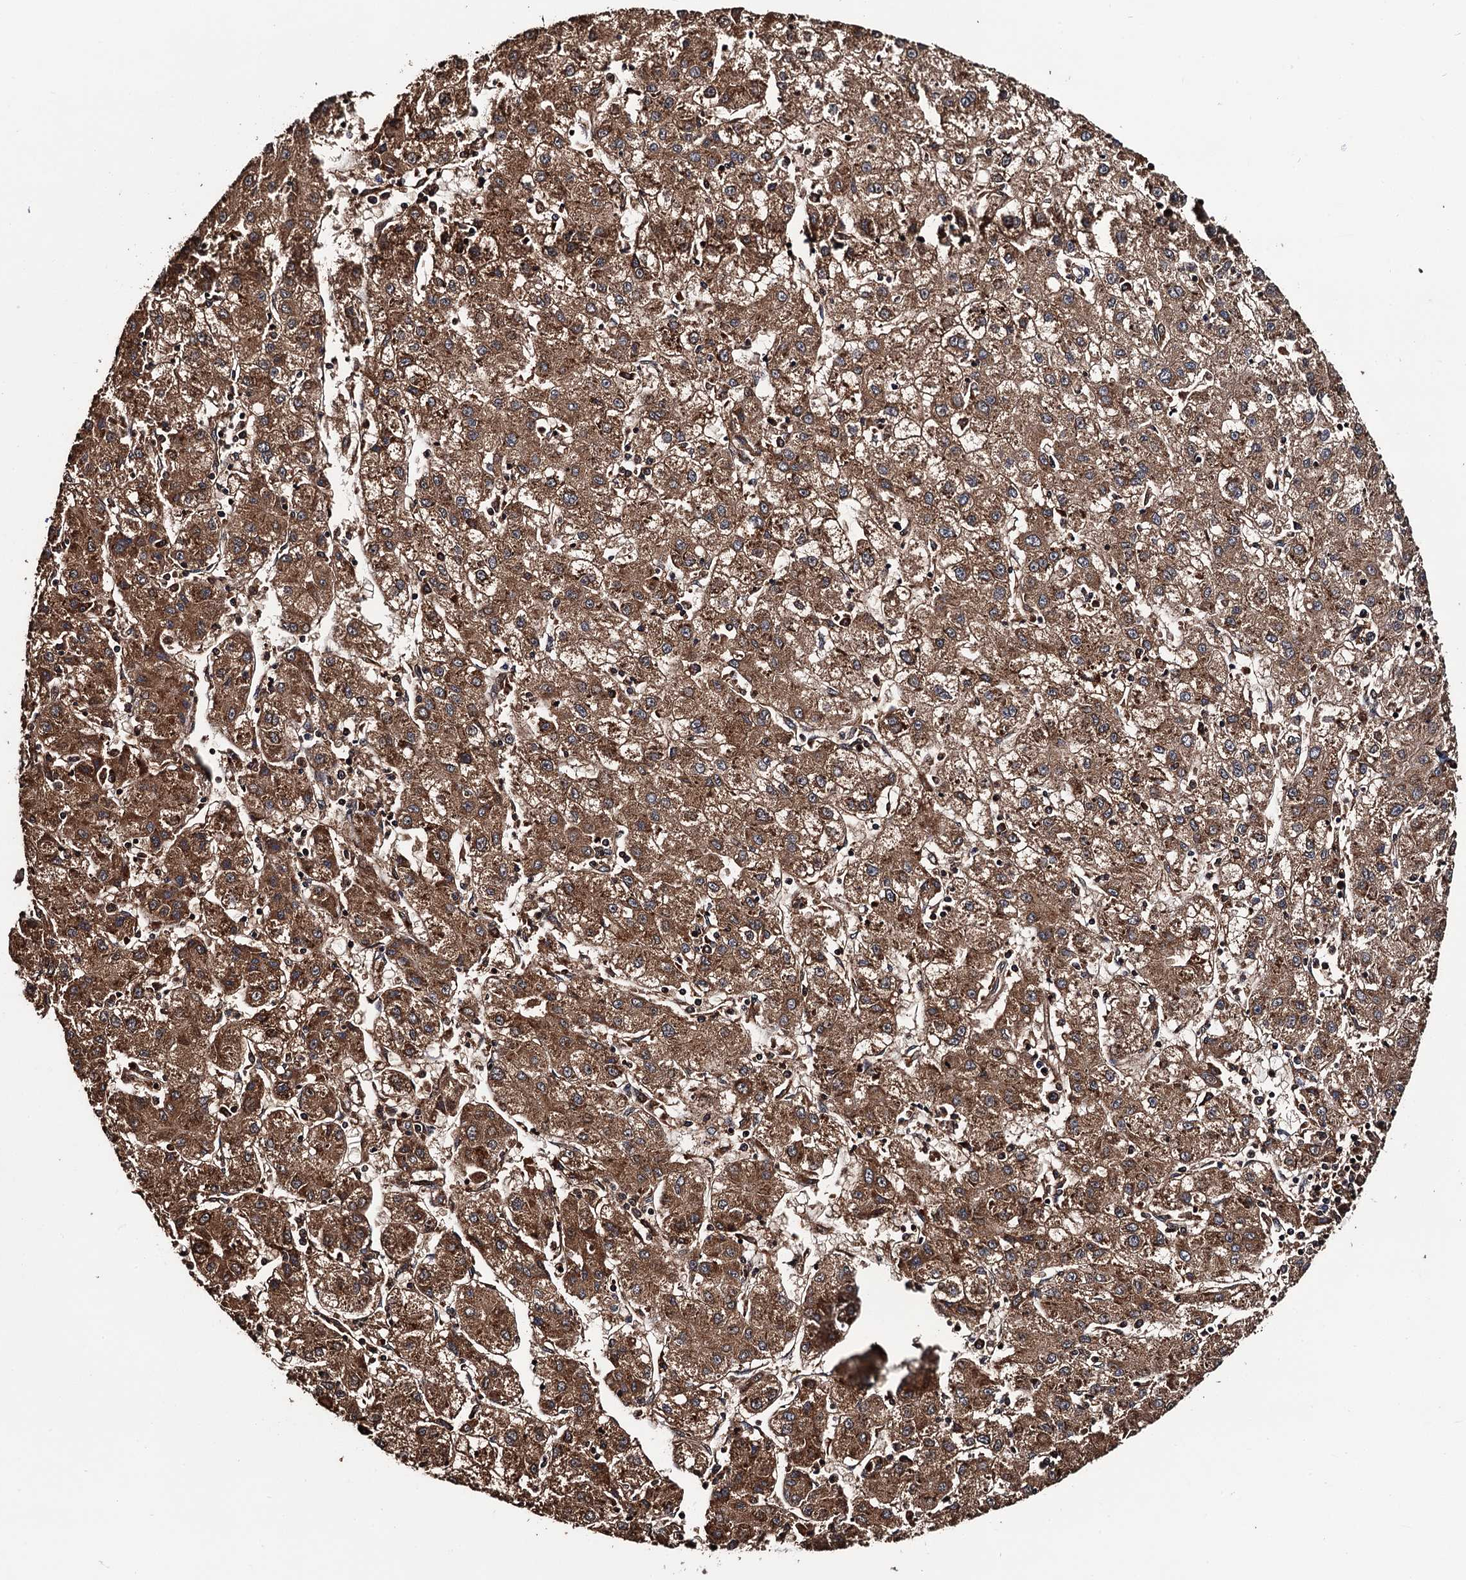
{"staining": {"intensity": "moderate", "quantity": ">75%", "location": "cytoplasmic/membranous"}, "tissue": "liver cancer", "cell_type": "Tumor cells", "image_type": "cancer", "snomed": [{"axis": "morphology", "description": "Carcinoma, Hepatocellular, NOS"}, {"axis": "topography", "description": "Liver"}], "caption": "A photomicrograph showing moderate cytoplasmic/membranous staining in approximately >75% of tumor cells in liver cancer (hepatocellular carcinoma), as visualized by brown immunohistochemical staining.", "gene": "RGS11", "patient": {"sex": "male", "age": 72}}